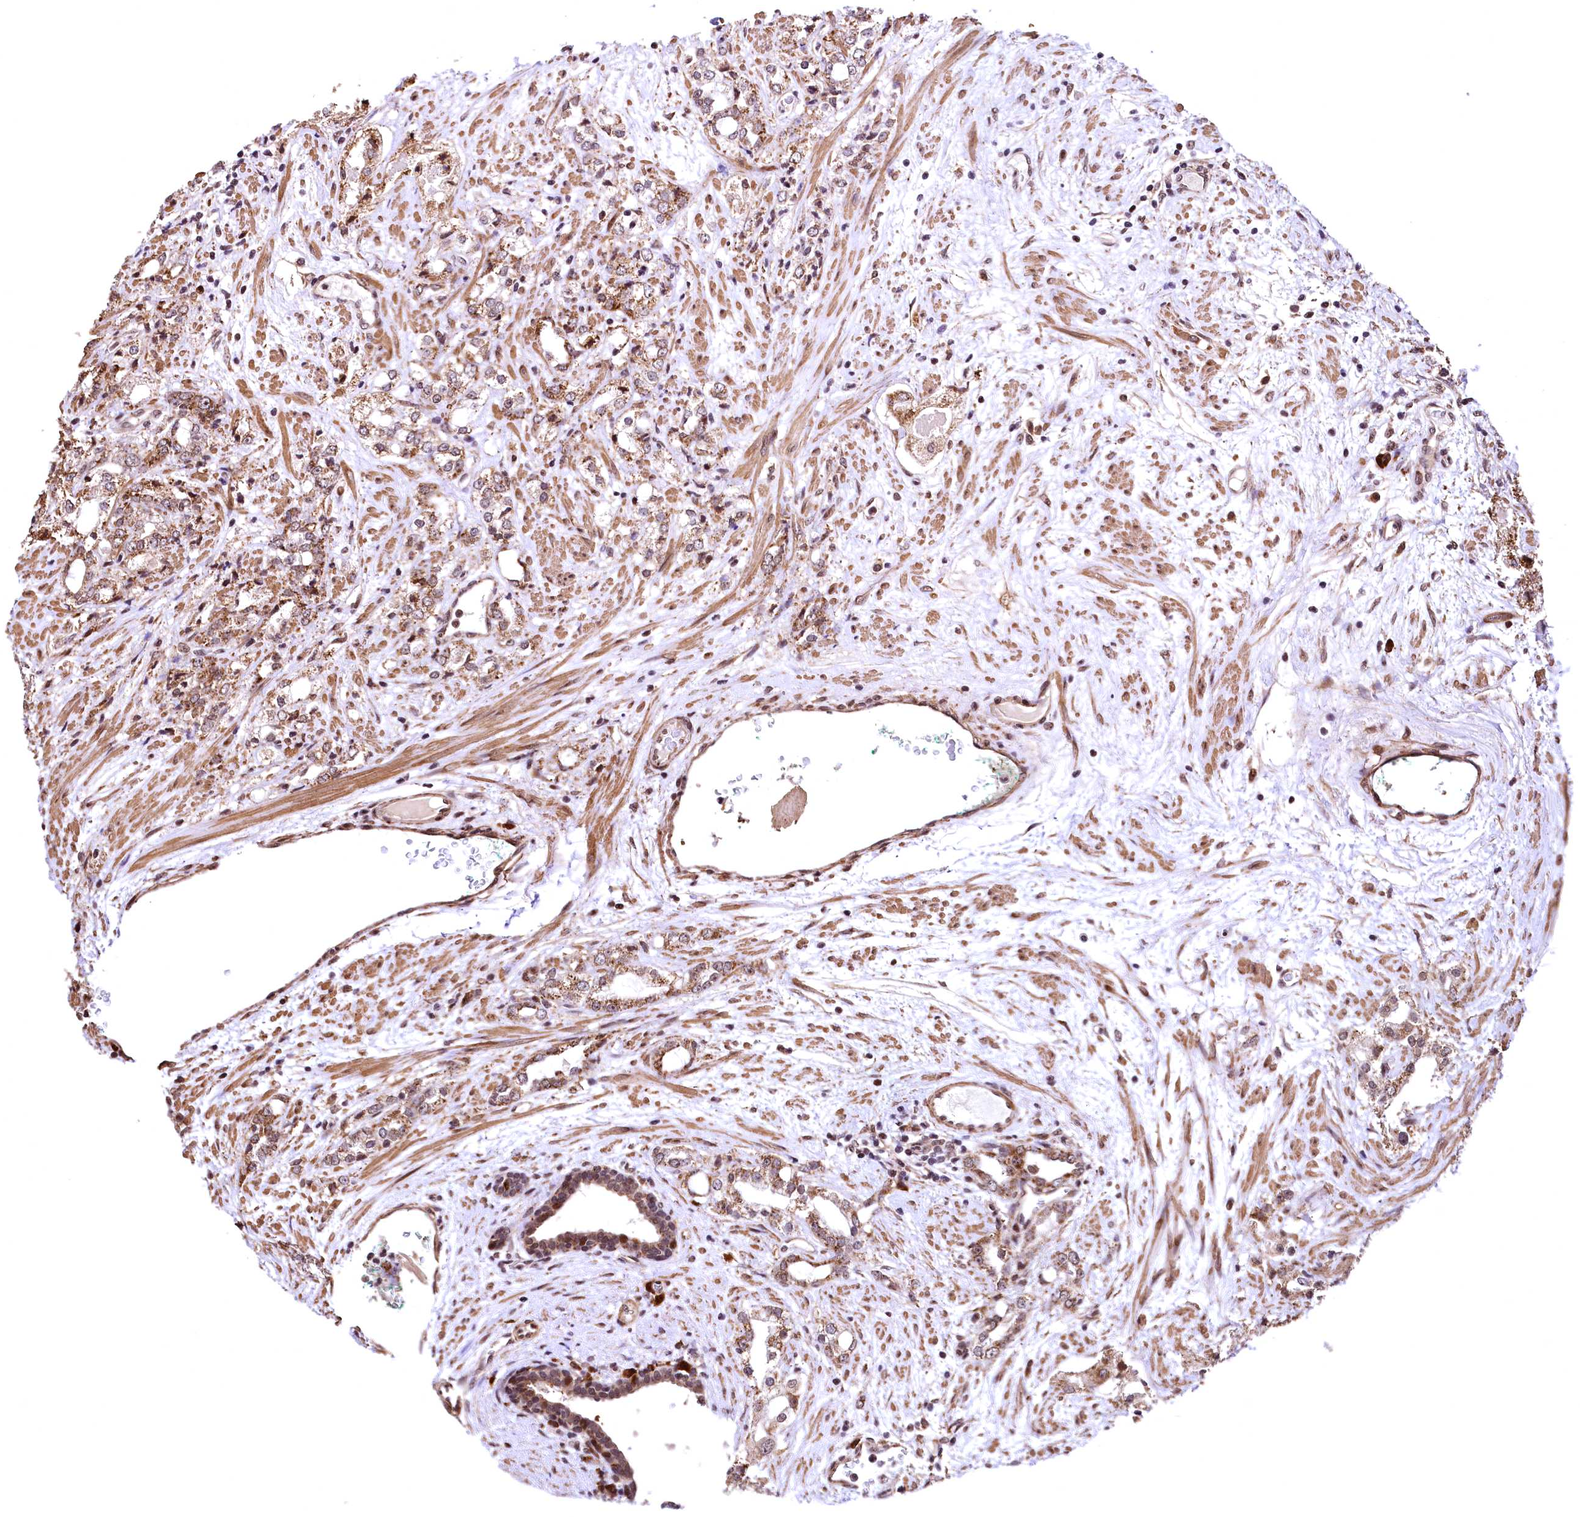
{"staining": {"intensity": "moderate", "quantity": ">75%", "location": "cytoplasmic/membranous"}, "tissue": "prostate cancer", "cell_type": "Tumor cells", "image_type": "cancer", "snomed": [{"axis": "morphology", "description": "Adenocarcinoma, High grade"}, {"axis": "topography", "description": "Prostate"}], "caption": "Immunohistochemistry (IHC) micrograph of neoplastic tissue: prostate cancer stained using immunohistochemistry demonstrates medium levels of moderate protein expression localized specifically in the cytoplasmic/membranous of tumor cells, appearing as a cytoplasmic/membranous brown color.", "gene": "PDS5B", "patient": {"sex": "male", "age": 64}}